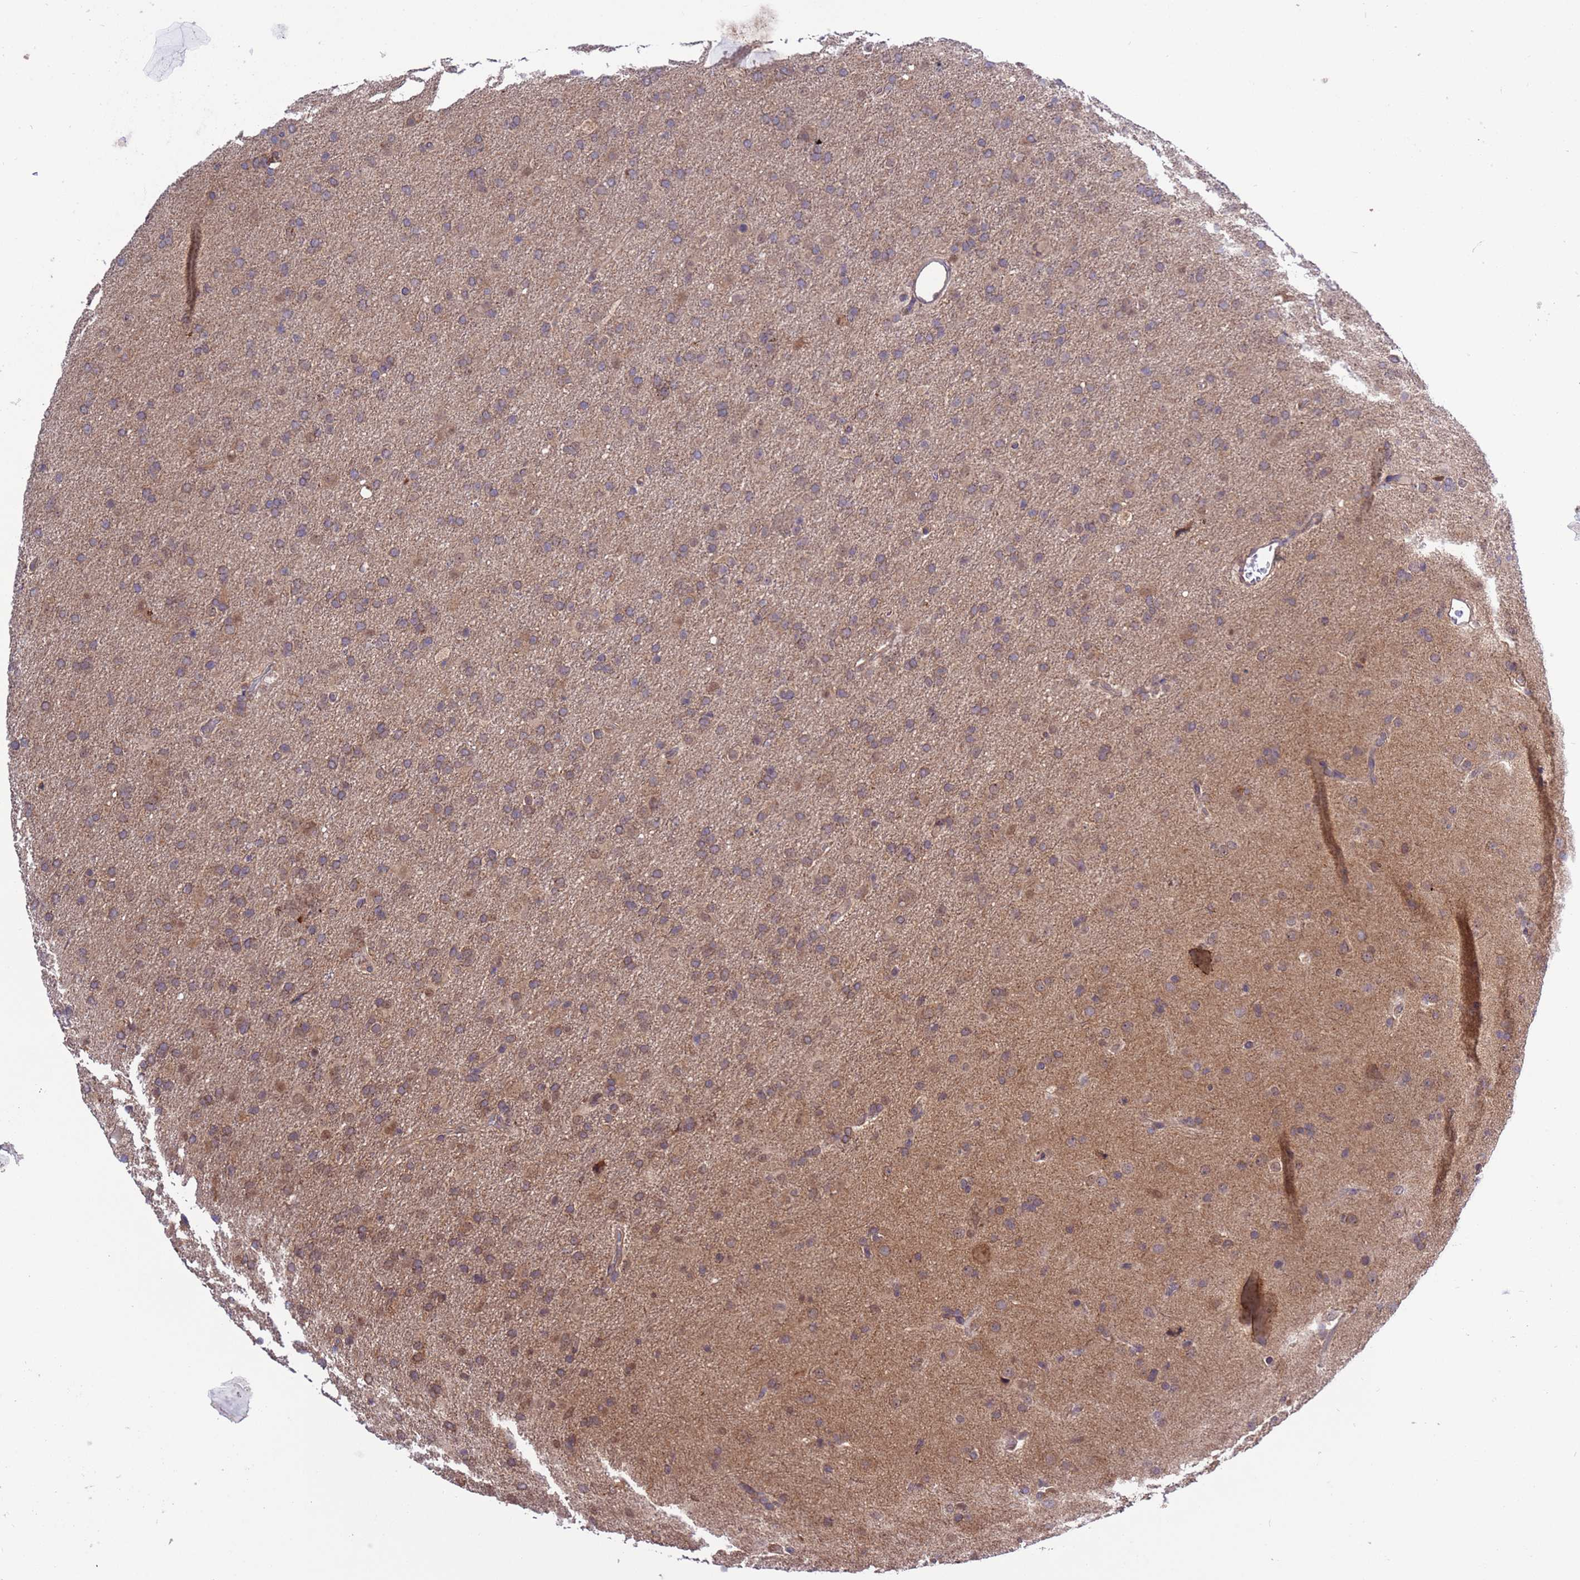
{"staining": {"intensity": "moderate", "quantity": ">75%", "location": "cytoplasmic/membranous"}, "tissue": "glioma", "cell_type": "Tumor cells", "image_type": "cancer", "snomed": [{"axis": "morphology", "description": "Glioma, malignant, Low grade"}, {"axis": "topography", "description": "Brain"}], "caption": "Immunohistochemical staining of human malignant low-grade glioma demonstrates medium levels of moderate cytoplasmic/membranous protein staining in approximately >75% of tumor cells.", "gene": "ZFP69B", "patient": {"sex": "male", "age": 65}}